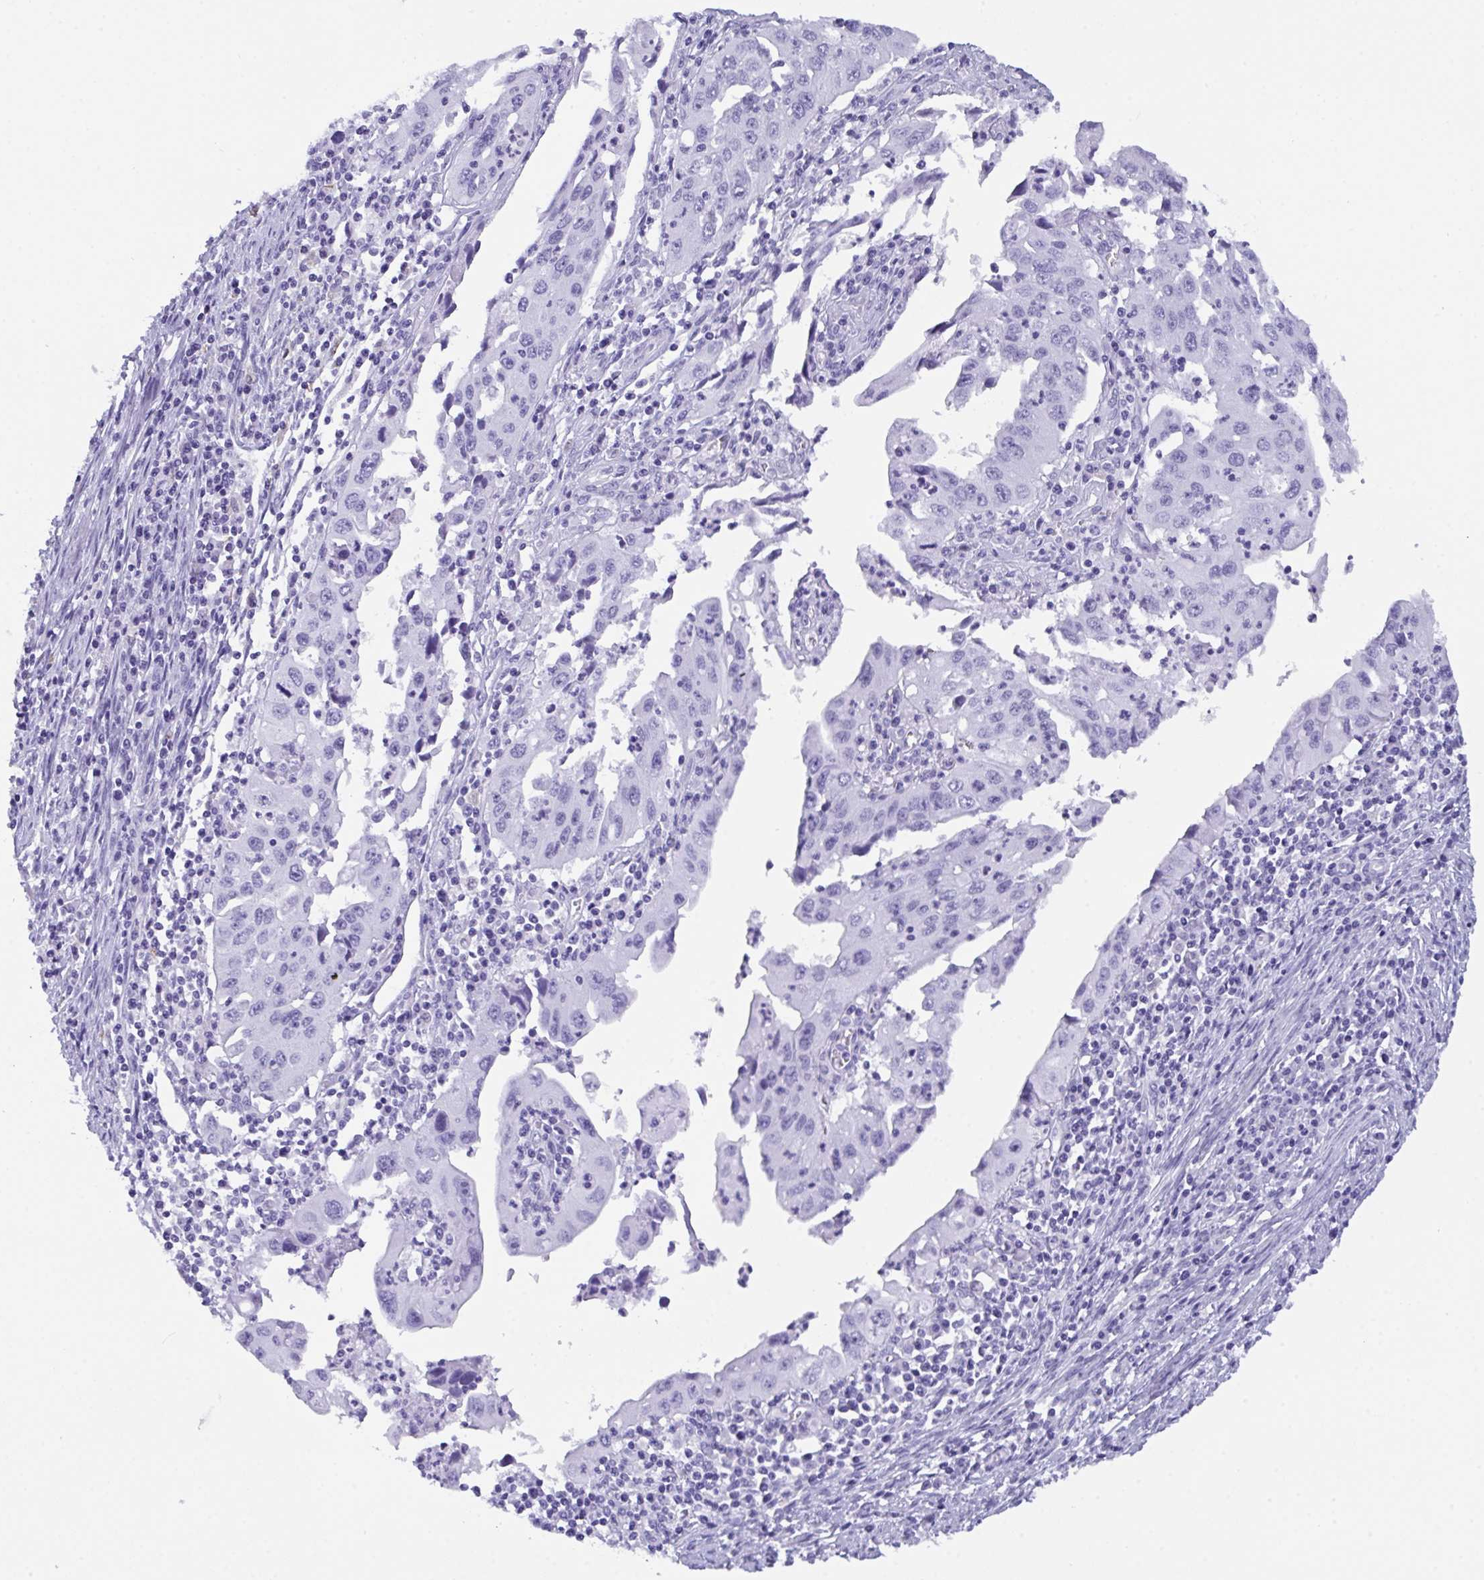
{"staining": {"intensity": "negative", "quantity": "none", "location": "none"}, "tissue": "endometrial cancer", "cell_type": "Tumor cells", "image_type": "cancer", "snomed": [{"axis": "morphology", "description": "Adenocarcinoma, NOS"}, {"axis": "topography", "description": "Uterus"}], "caption": "Tumor cells are negative for brown protein staining in adenocarcinoma (endometrial).", "gene": "ZNF850", "patient": {"sex": "female", "age": 62}}